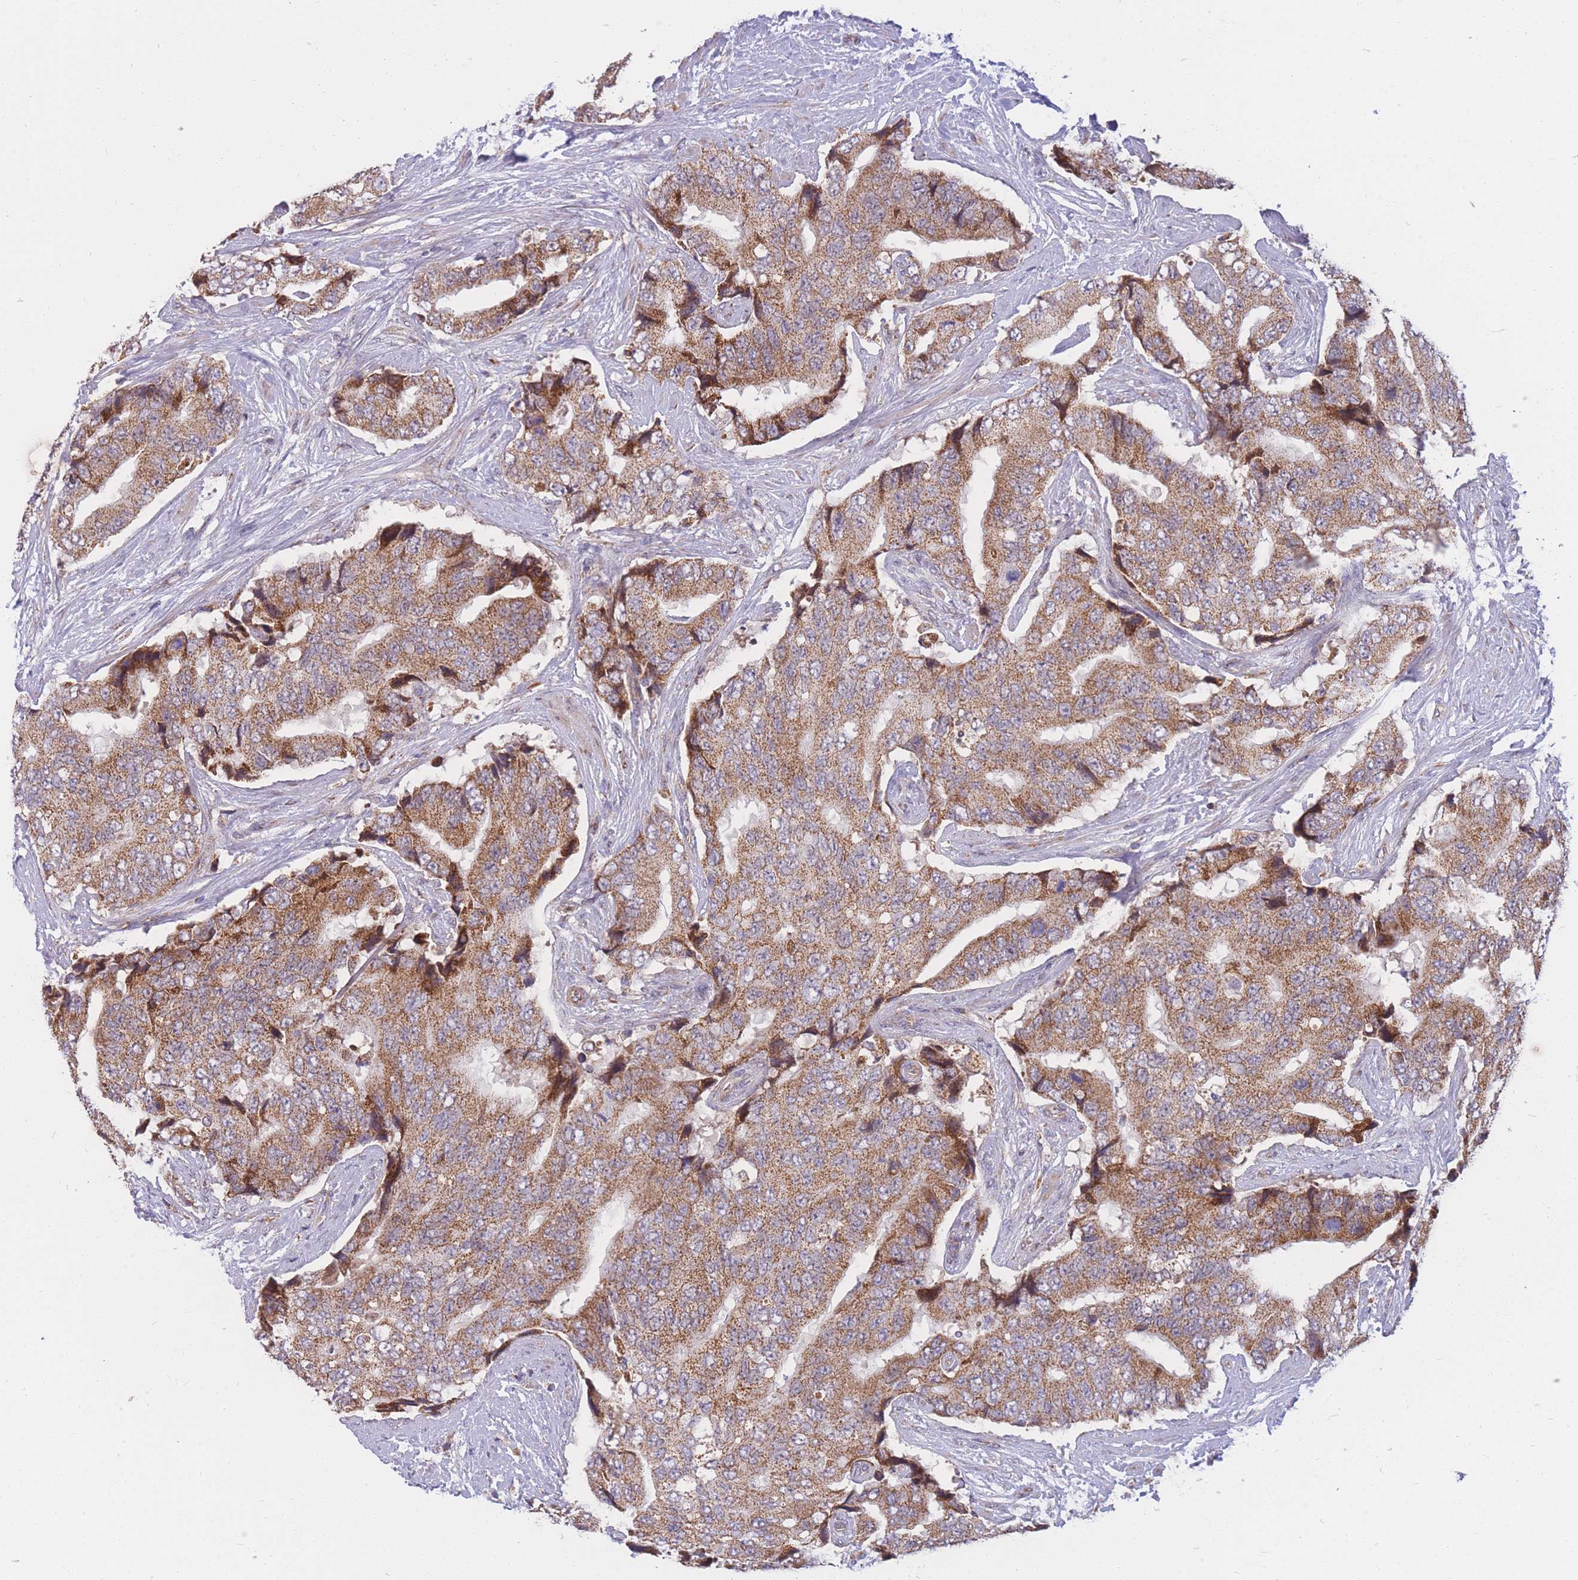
{"staining": {"intensity": "moderate", "quantity": ">75%", "location": "cytoplasmic/membranous"}, "tissue": "prostate cancer", "cell_type": "Tumor cells", "image_type": "cancer", "snomed": [{"axis": "morphology", "description": "Adenocarcinoma, High grade"}, {"axis": "topography", "description": "Prostate"}], "caption": "Moderate cytoplasmic/membranous positivity is identified in approximately >75% of tumor cells in prostate adenocarcinoma (high-grade). The protein is shown in brown color, while the nuclei are stained blue.", "gene": "PTPMT1", "patient": {"sex": "male", "age": 70}}